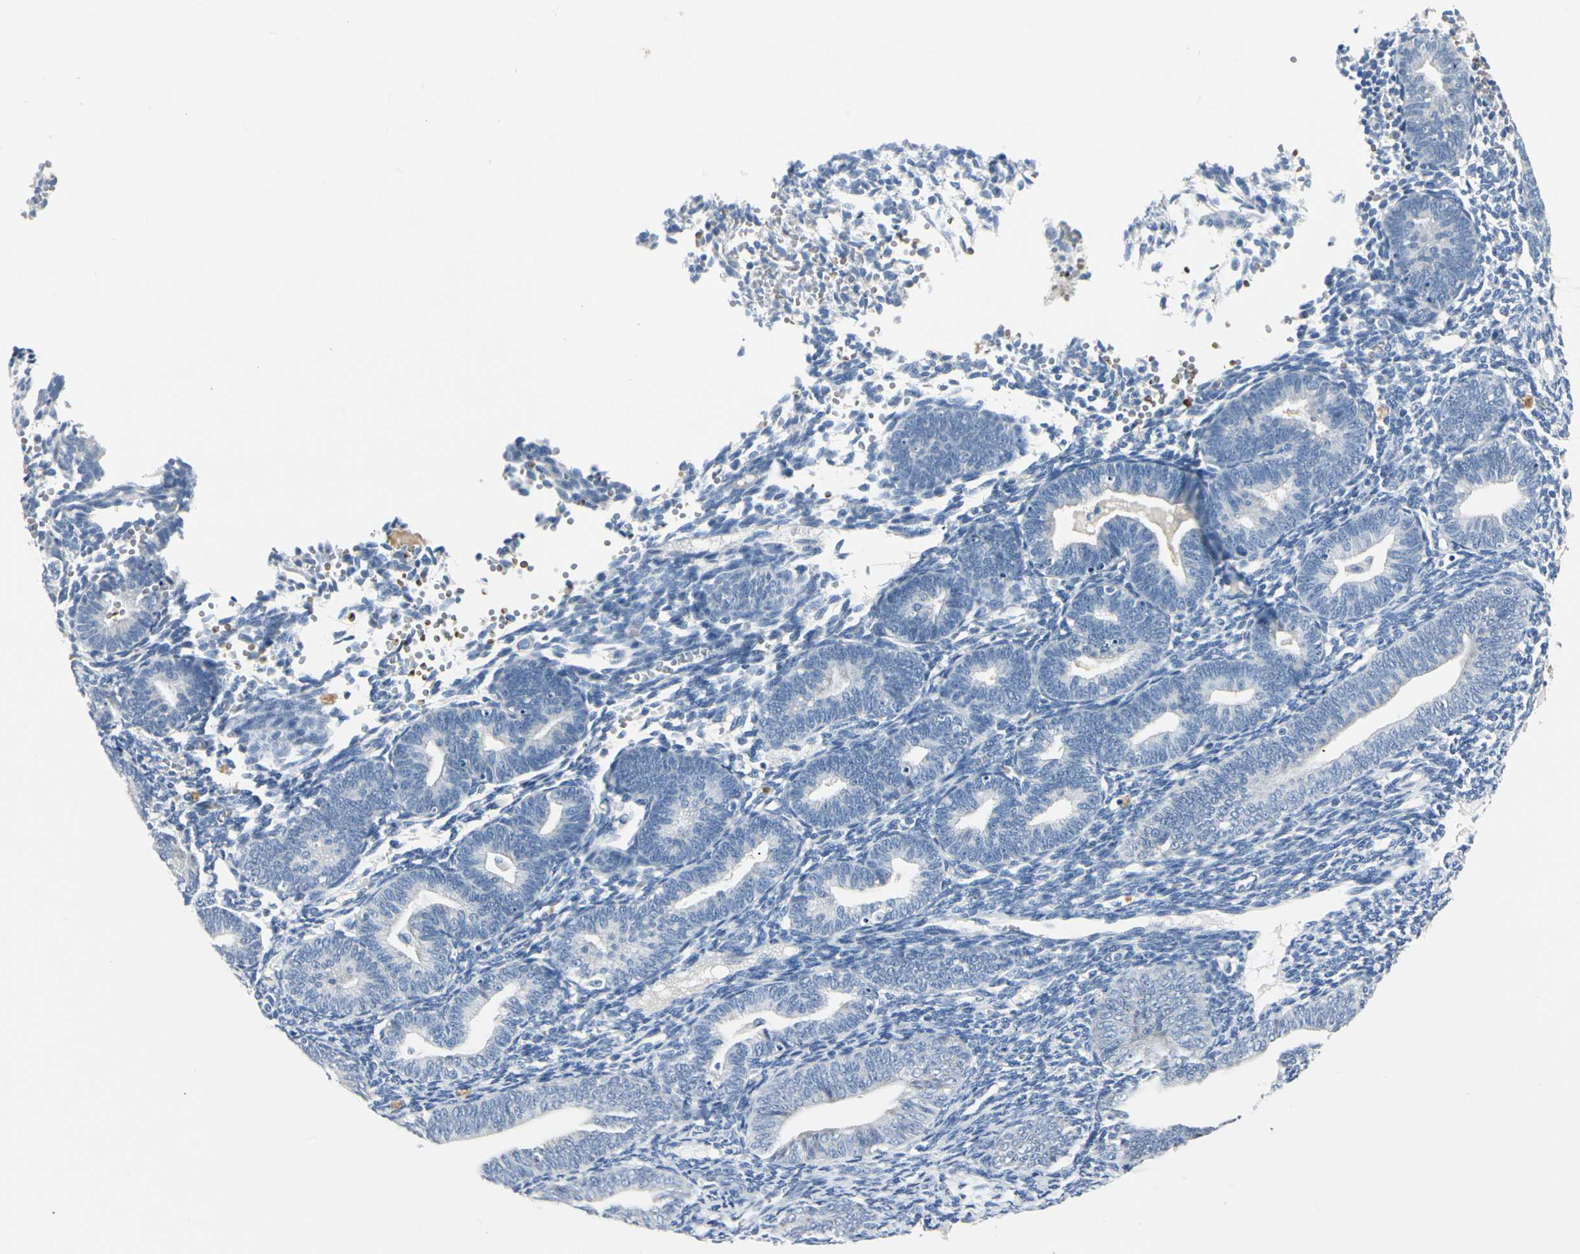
{"staining": {"intensity": "negative", "quantity": "none", "location": "none"}, "tissue": "endometrium", "cell_type": "Cells in endometrial stroma", "image_type": "normal", "snomed": [{"axis": "morphology", "description": "Normal tissue, NOS"}, {"axis": "topography", "description": "Endometrium"}], "caption": "Cells in endometrial stroma show no significant expression in normal endometrium.", "gene": "CA1", "patient": {"sex": "female", "age": 61}}